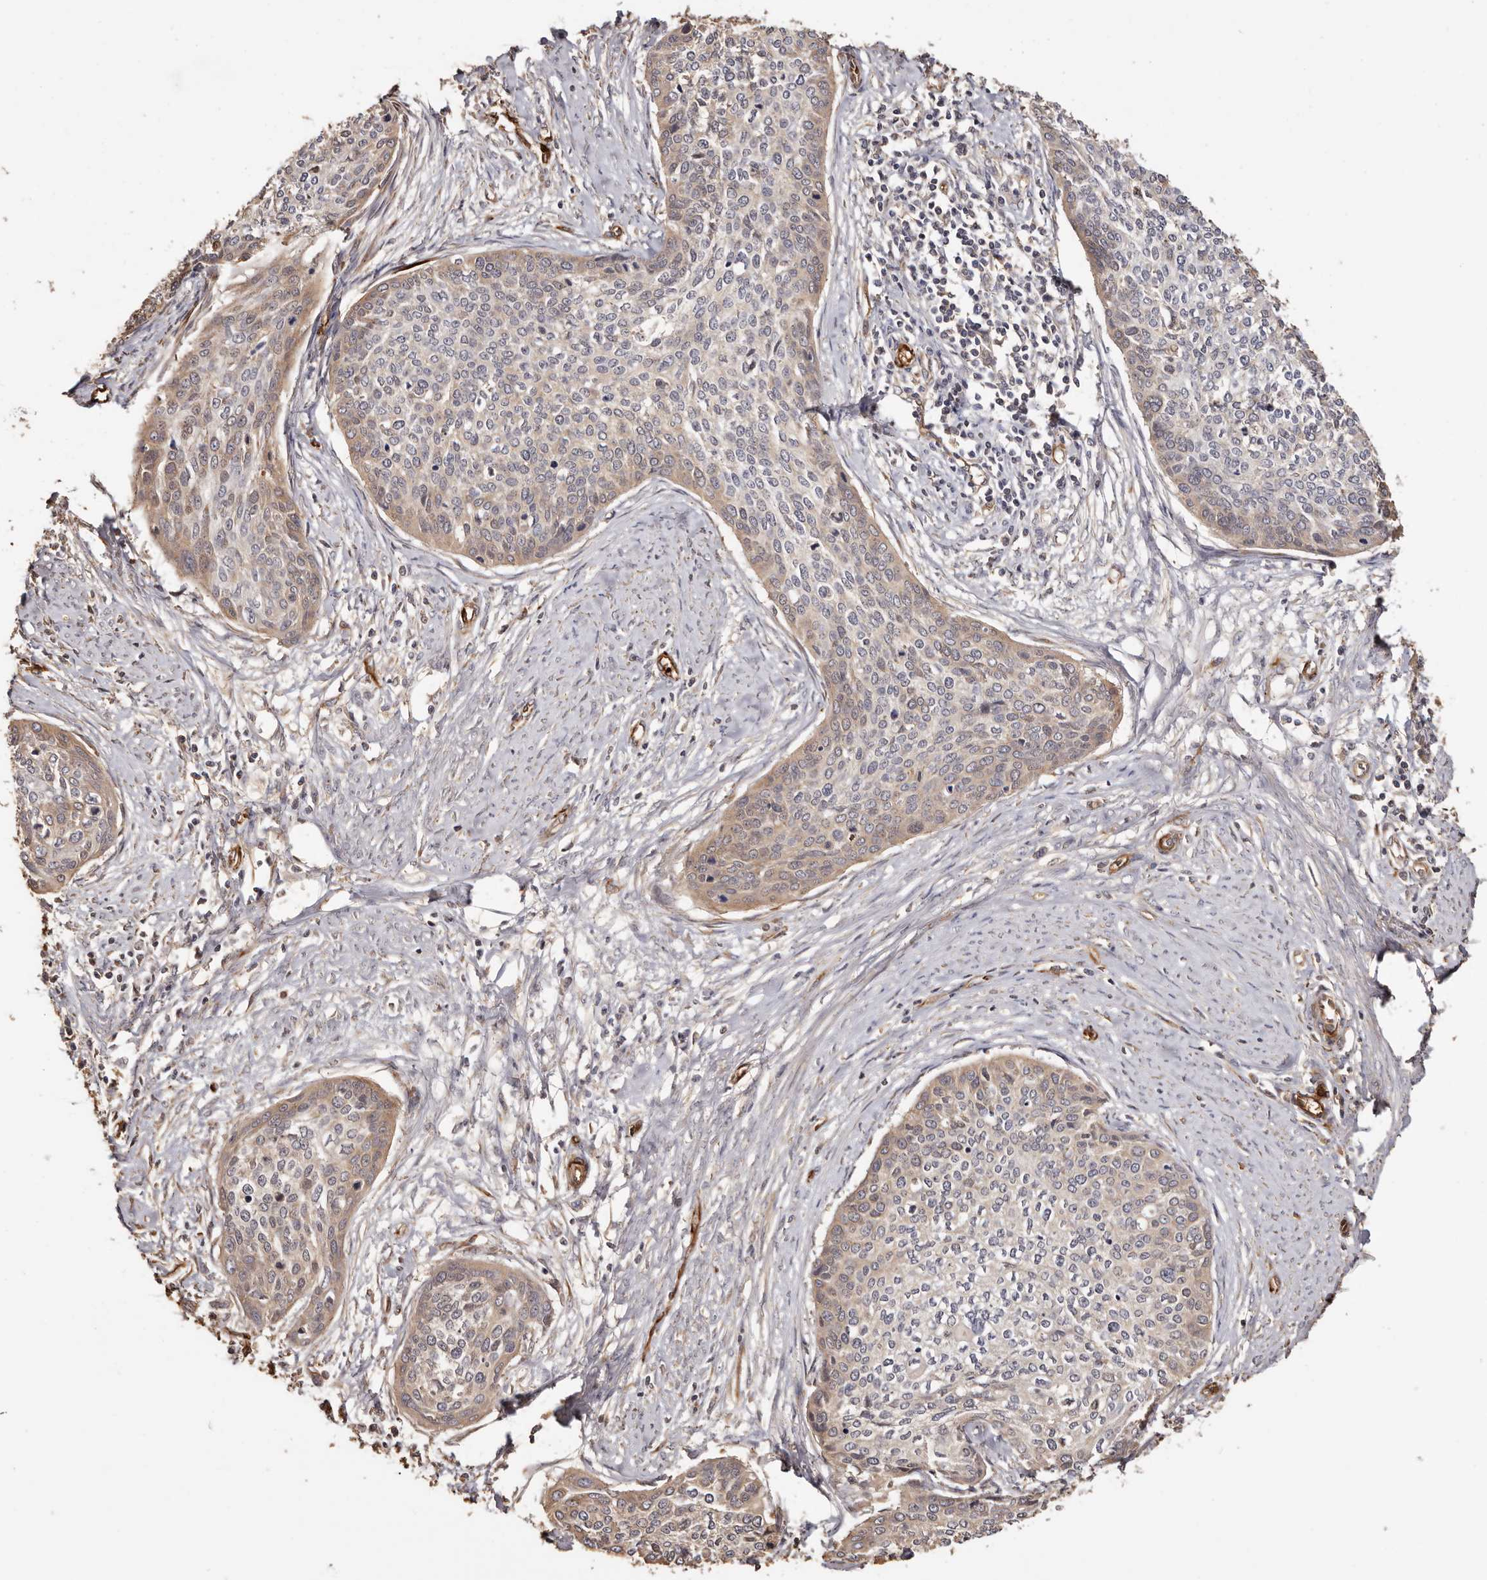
{"staining": {"intensity": "weak", "quantity": "<25%", "location": "cytoplasmic/membranous,nuclear"}, "tissue": "cervical cancer", "cell_type": "Tumor cells", "image_type": "cancer", "snomed": [{"axis": "morphology", "description": "Squamous cell carcinoma, NOS"}, {"axis": "topography", "description": "Cervix"}], "caption": "Immunohistochemistry histopathology image of human squamous cell carcinoma (cervical) stained for a protein (brown), which displays no positivity in tumor cells. (DAB (3,3'-diaminobenzidine) IHC, high magnification).", "gene": "ZNF557", "patient": {"sex": "female", "age": 37}}